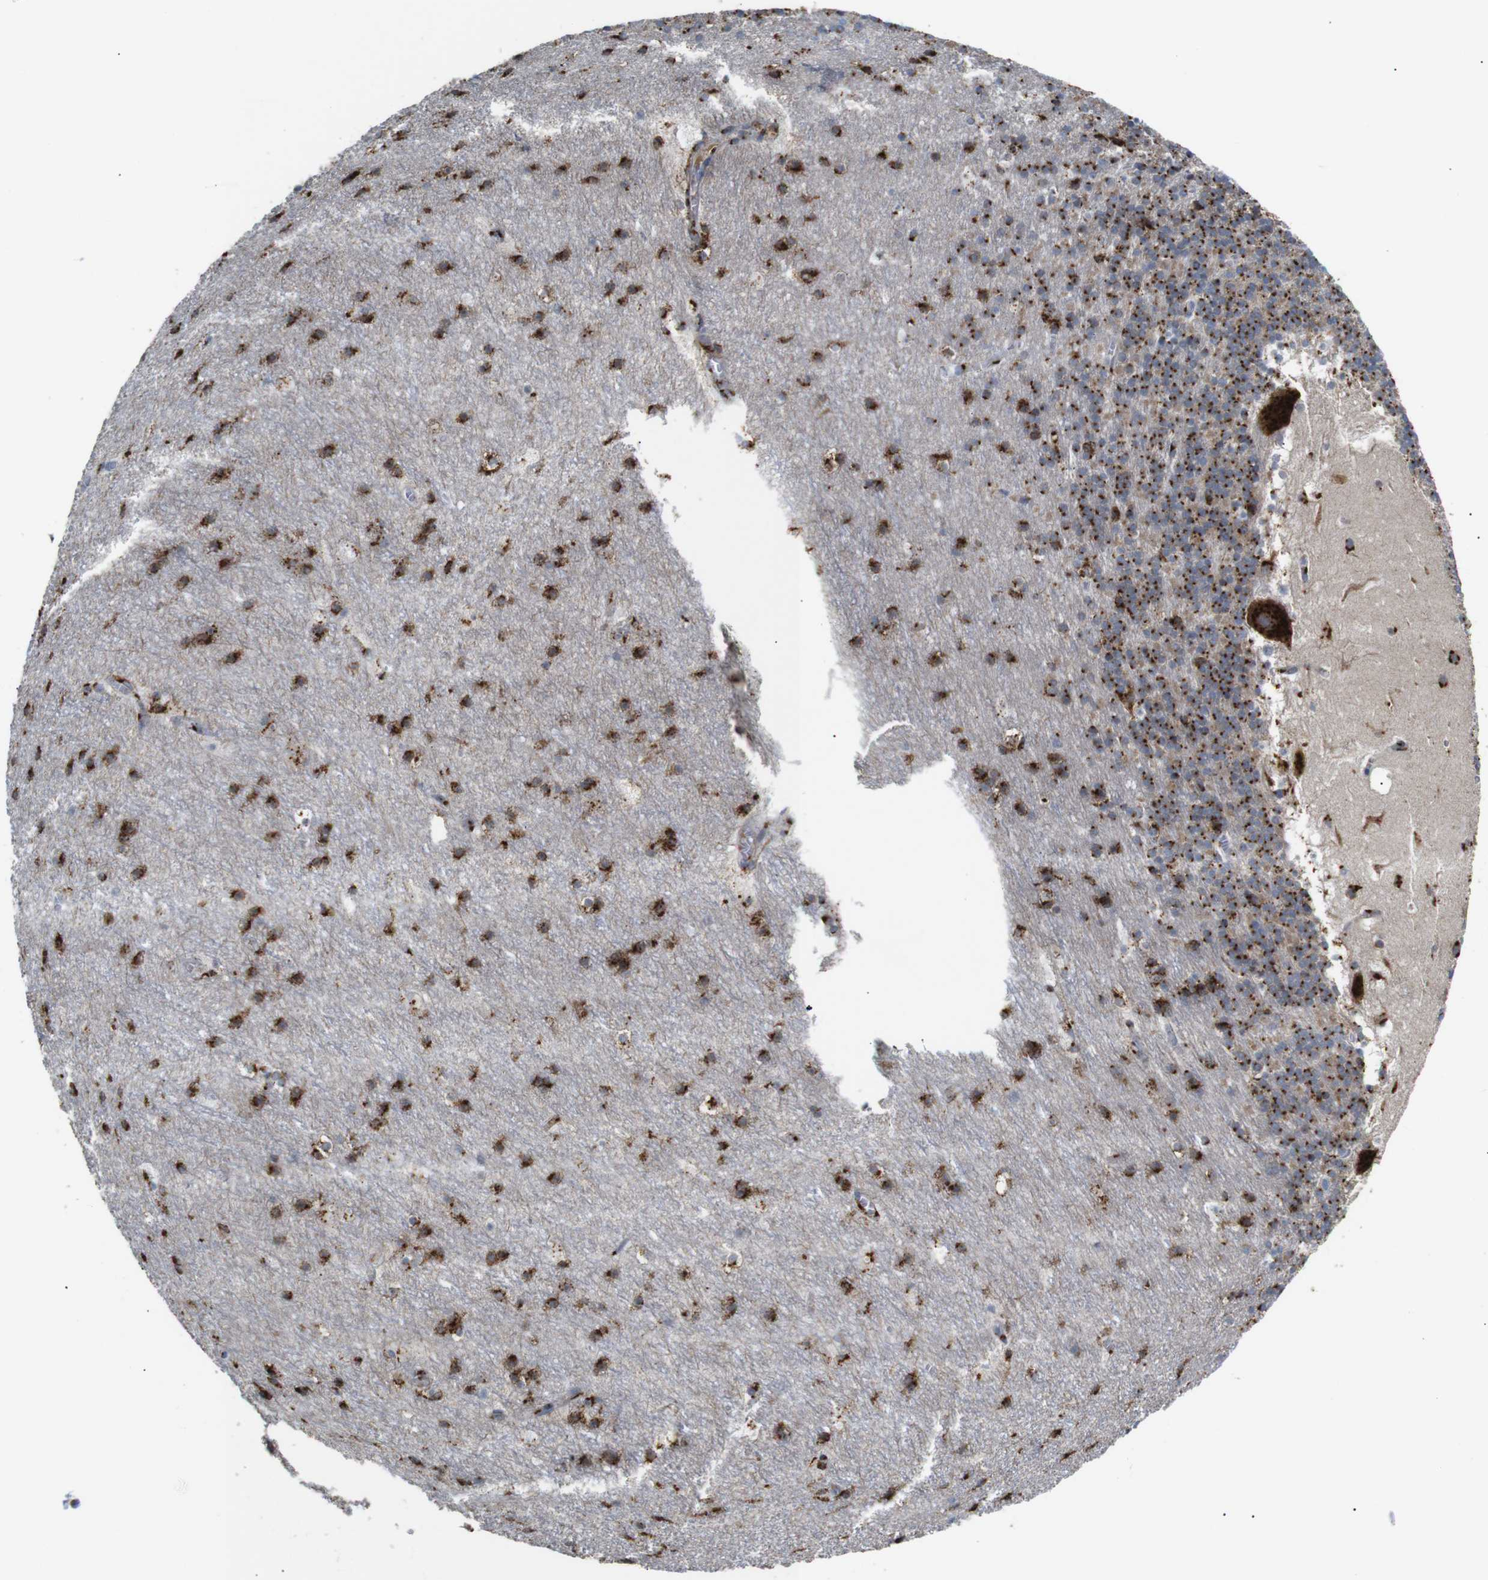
{"staining": {"intensity": "strong", "quantity": ">75%", "location": "cytoplasmic/membranous"}, "tissue": "cerebellum", "cell_type": "Cells in granular layer", "image_type": "normal", "snomed": [{"axis": "morphology", "description": "Normal tissue, NOS"}, {"axis": "topography", "description": "Cerebellum"}], "caption": "Protein expression analysis of normal human cerebellum reveals strong cytoplasmic/membranous expression in about >75% of cells in granular layer. Nuclei are stained in blue.", "gene": "TGOLN2", "patient": {"sex": "male", "age": 45}}